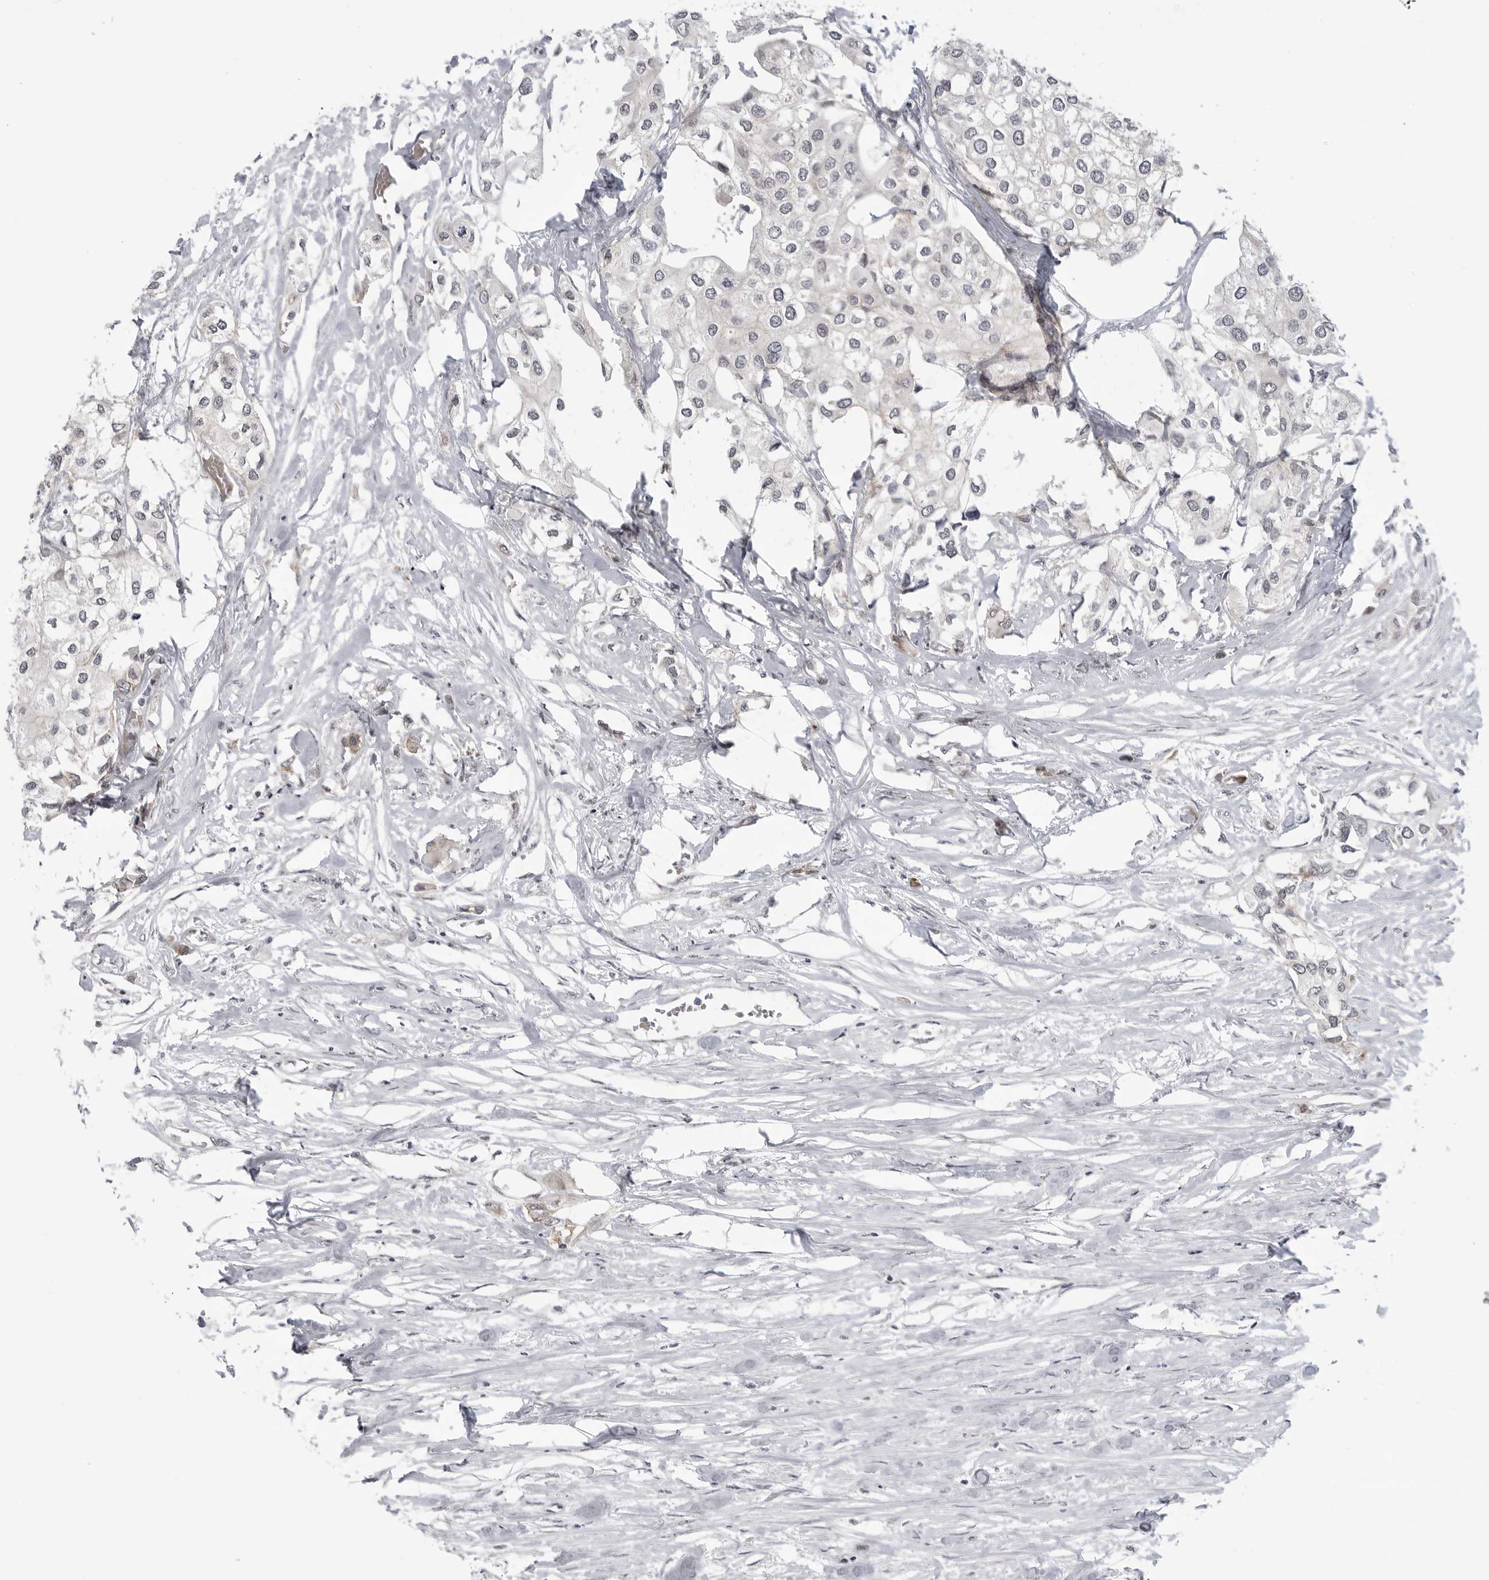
{"staining": {"intensity": "negative", "quantity": "none", "location": "none"}, "tissue": "urothelial cancer", "cell_type": "Tumor cells", "image_type": "cancer", "snomed": [{"axis": "morphology", "description": "Urothelial carcinoma, High grade"}, {"axis": "topography", "description": "Urinary bladder"}], "caption": "DAB immunohistochemical staining of human urothelial carcinoma (high-grade) demonstrates no significant positivity in tumor cells. Nuclei are stained in blue.", "gene": "CEP295NL", "patient": {"sex": "male", "age": 64}}